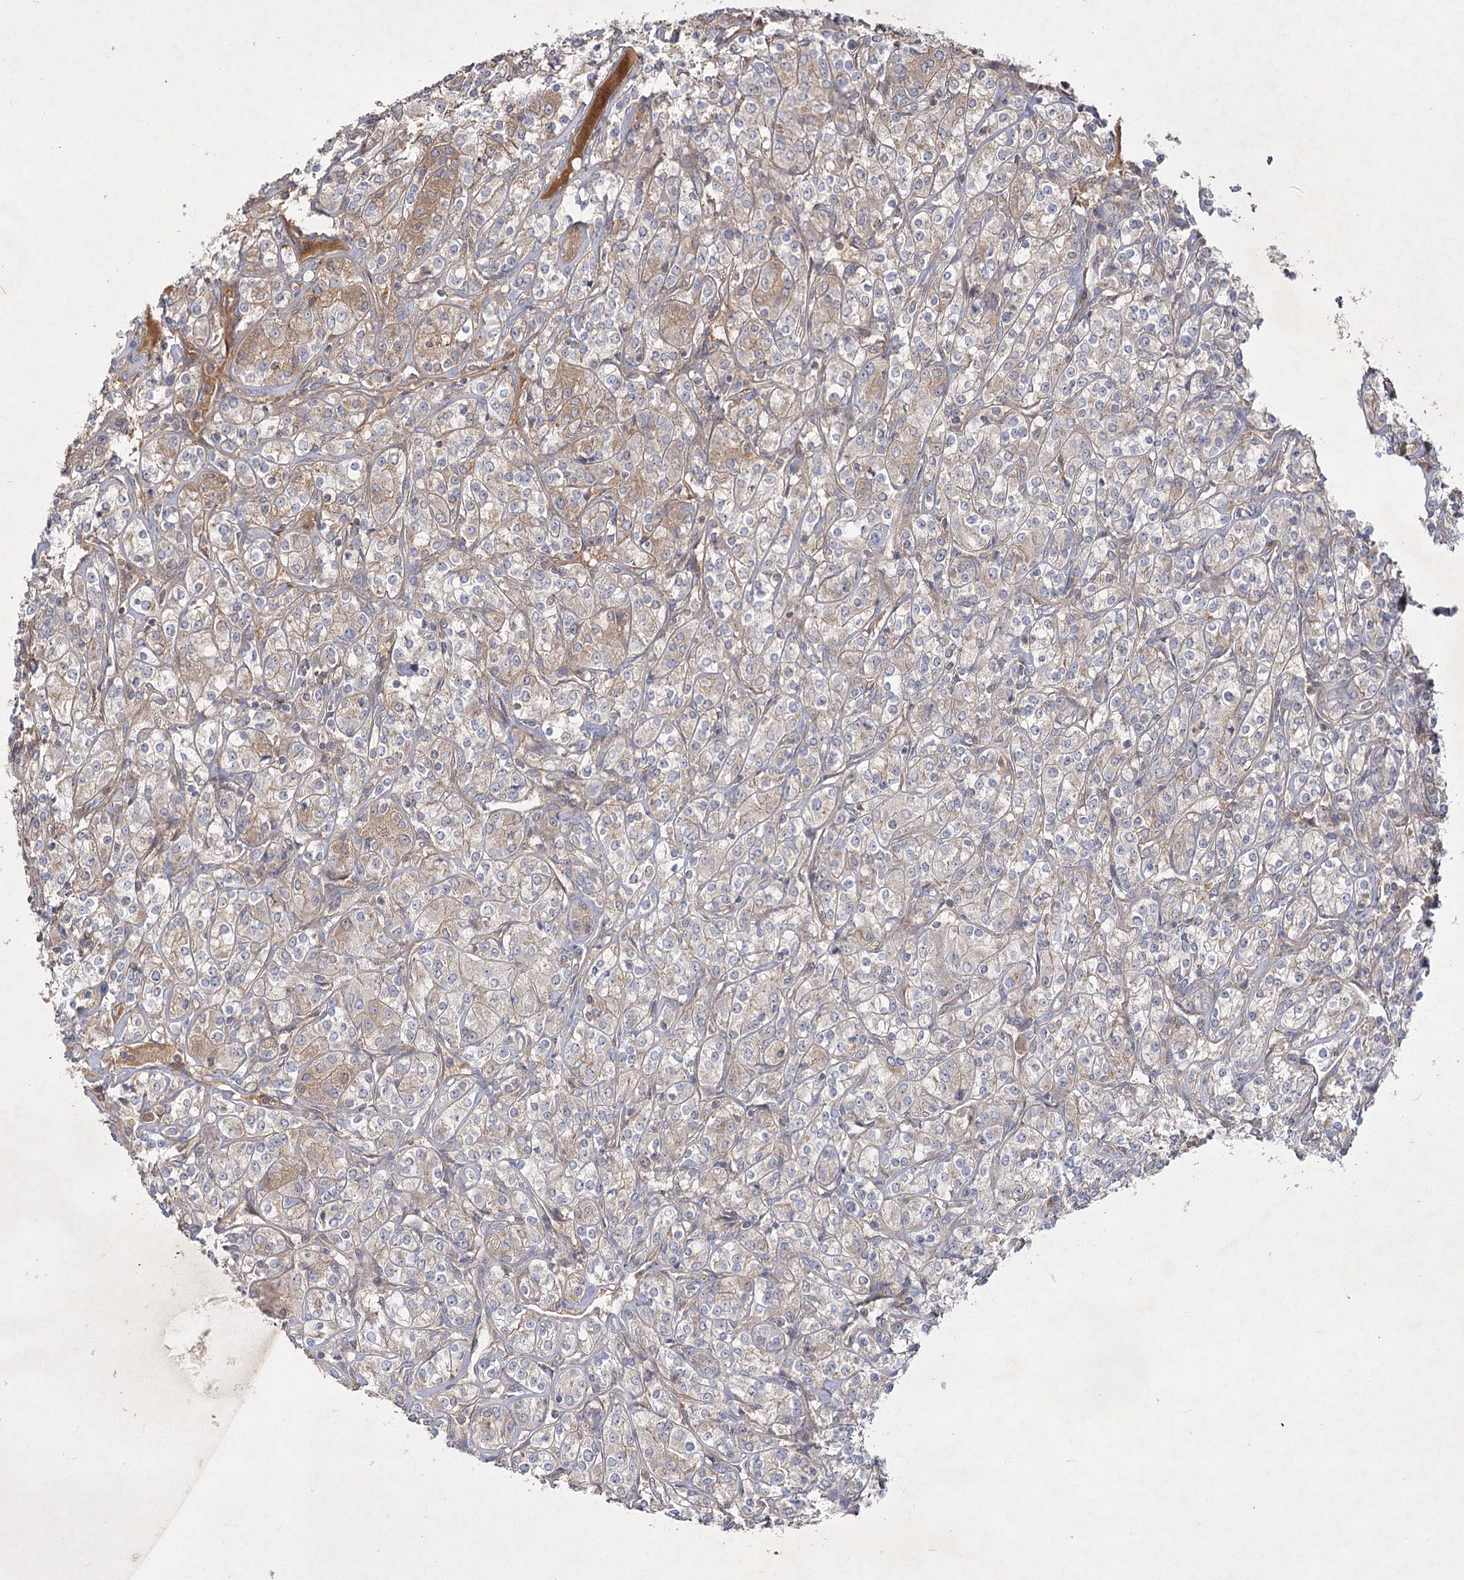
{"staining": {"intensity": "weak", "quantity": ">75%", "location": "cytoplasmic/membranous"}, "tissue": "renal cancer", "cell_type": "Tumor cells", "image_type": "cancer", "snomed": [{"axis": "morphology", "description": "Adenocarcinoma, NOS"}, {"axis": "topography", "description": "Kidney"}], "caption": "IHC of human renal adenocarcinoma exhibits low levels of weak cytoplasmic/membranous expression in about >75% of tumor cells.", "gene": "KIAA0825", "patient": {"sex": "male", "age": 77}}